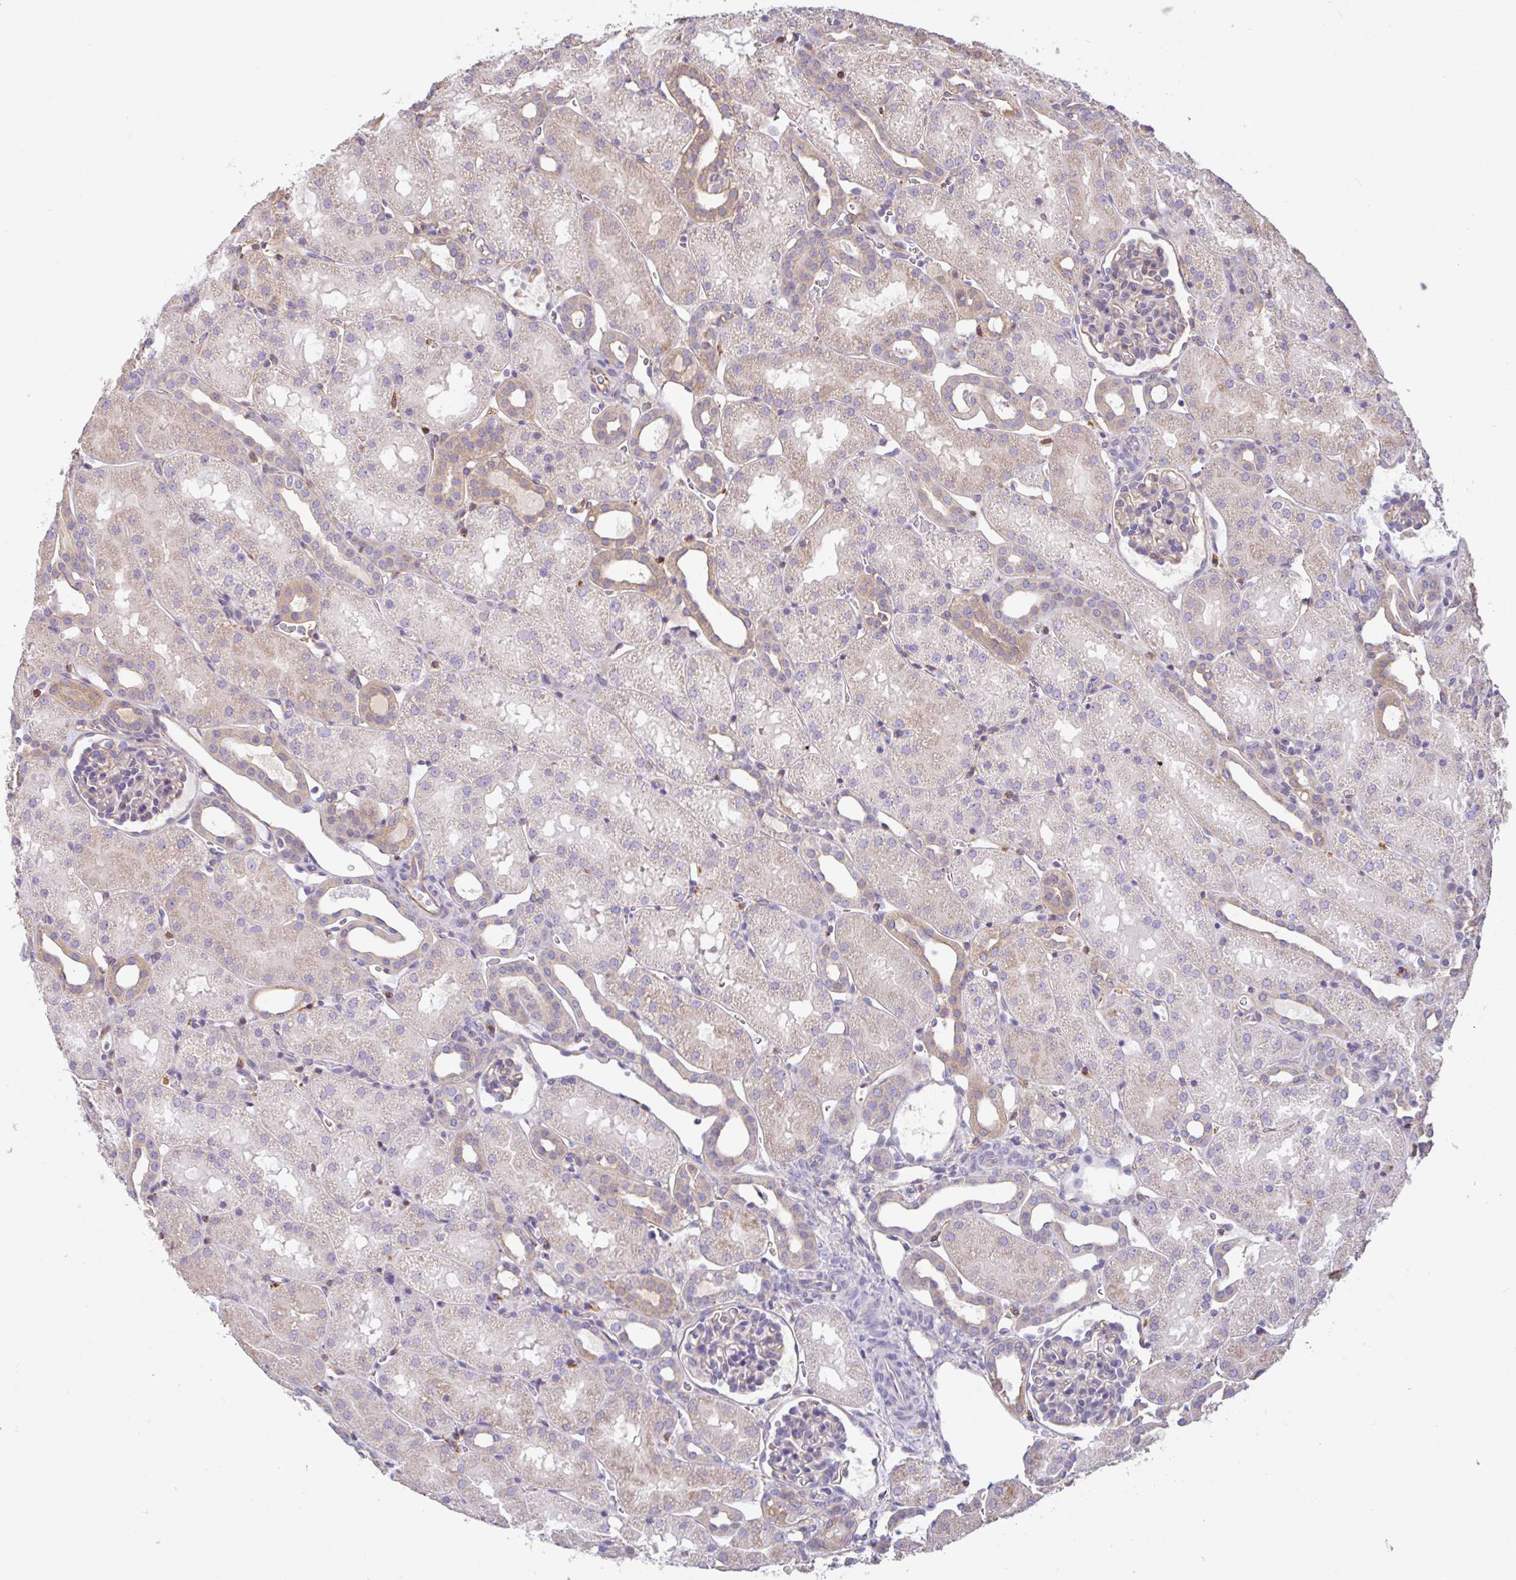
{"staining": {"intensity": "weak", "quantity": "<25%", "location": "cytoplasmic/membranous"}, "tissue": "kidney", "cell_type": "Cells in glomeruli", "image_type": "normal", "snomed": [{"axis": "morphology", "description": "Normal tissue, NOS"}, {"axis": "topography", "description": "Kidney"}], "caption": "High magnification brightfield microscopy of benign kidney stained with DAB (3,3'-diaminobenzidine) (brown) and counterstained with hematoxylin (blue): cells in glomeruli show no significant expression. (Brightfield microscopy of DAB immunohistochemistry (IHC) at high magnification).", "gene": "PLCD4", "patient": {"sex": "male", "age": 2}}